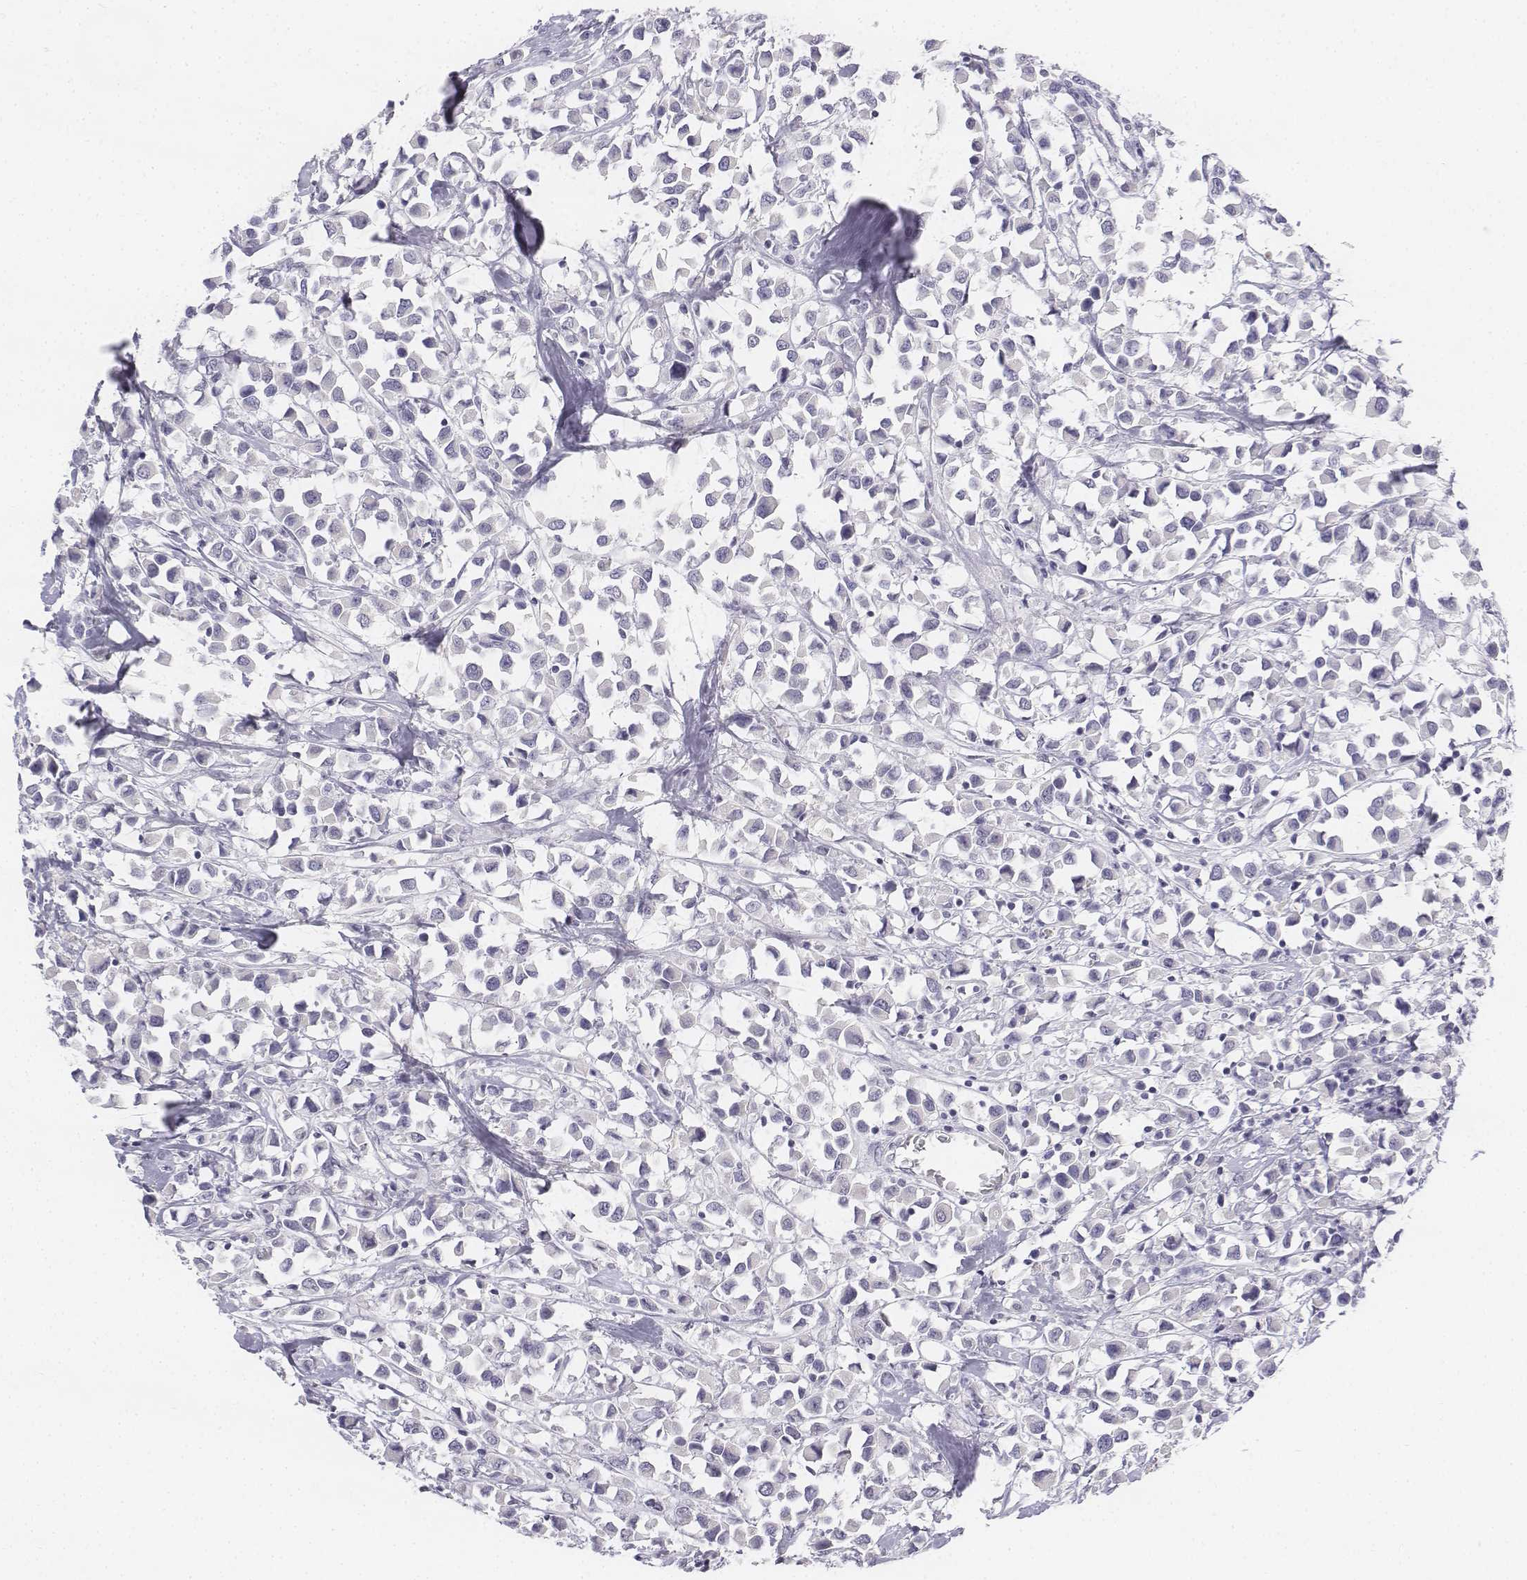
{"staining": {"intensity": "negative", "quantity": "none", "location": "none"}, "tissue": "breast cancer", "cell_type": "Tumor cells", "image_type": "cancer", "snomed": [{"axis": "morphology", "description": "Duct carcinoma"}, {"axis": "topography", "description": "Breast"}], "caption": "The micrograph demonstrates no staining of tumor cells in breast cancer.", "gene": "UCN2", "patient": {"sex": "female", "age": 61}}